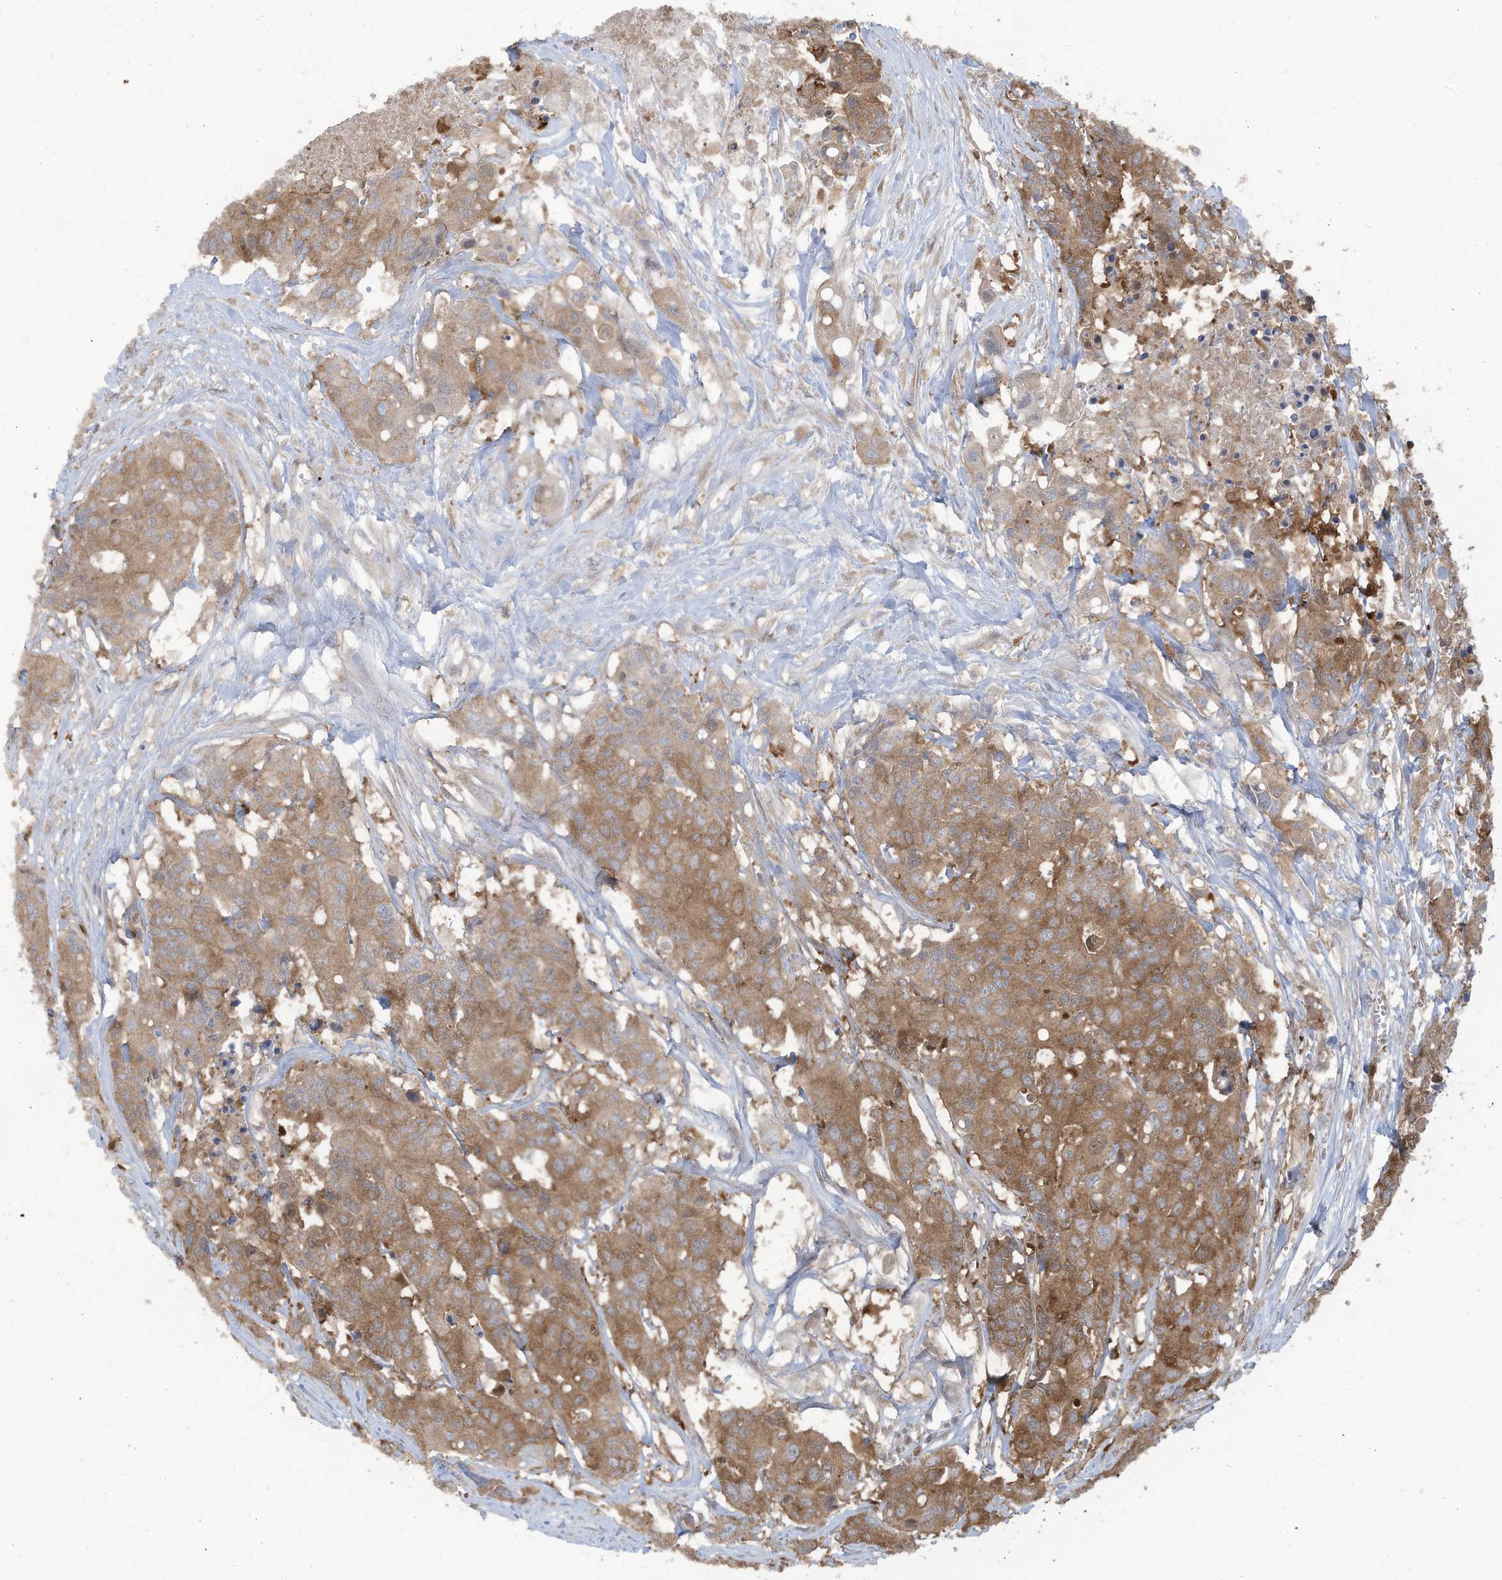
{"staining": {"intensity": "moderate", "quantity": ">75%", "location": "cytoplasmic/membranous,nuclear"}, "tissue": "colorectal cancer", "cell_type": "Tumor cells", "image_type": "cancer", "snomed": [{"axis": "morphology", "description": "Adenocarcinoma, NOS"}, {"axis": "topography", "description": "Colon"}], "caption": "Immunohistochemical staining of human colorectal adenocarcinoma exhibits medium levels of moderate cytoplasmic/membranous and nuclear protein staining in about >75% of tumor cells.", "gene": "OLA1", "patient": {"sex": "male", "age": 77}}